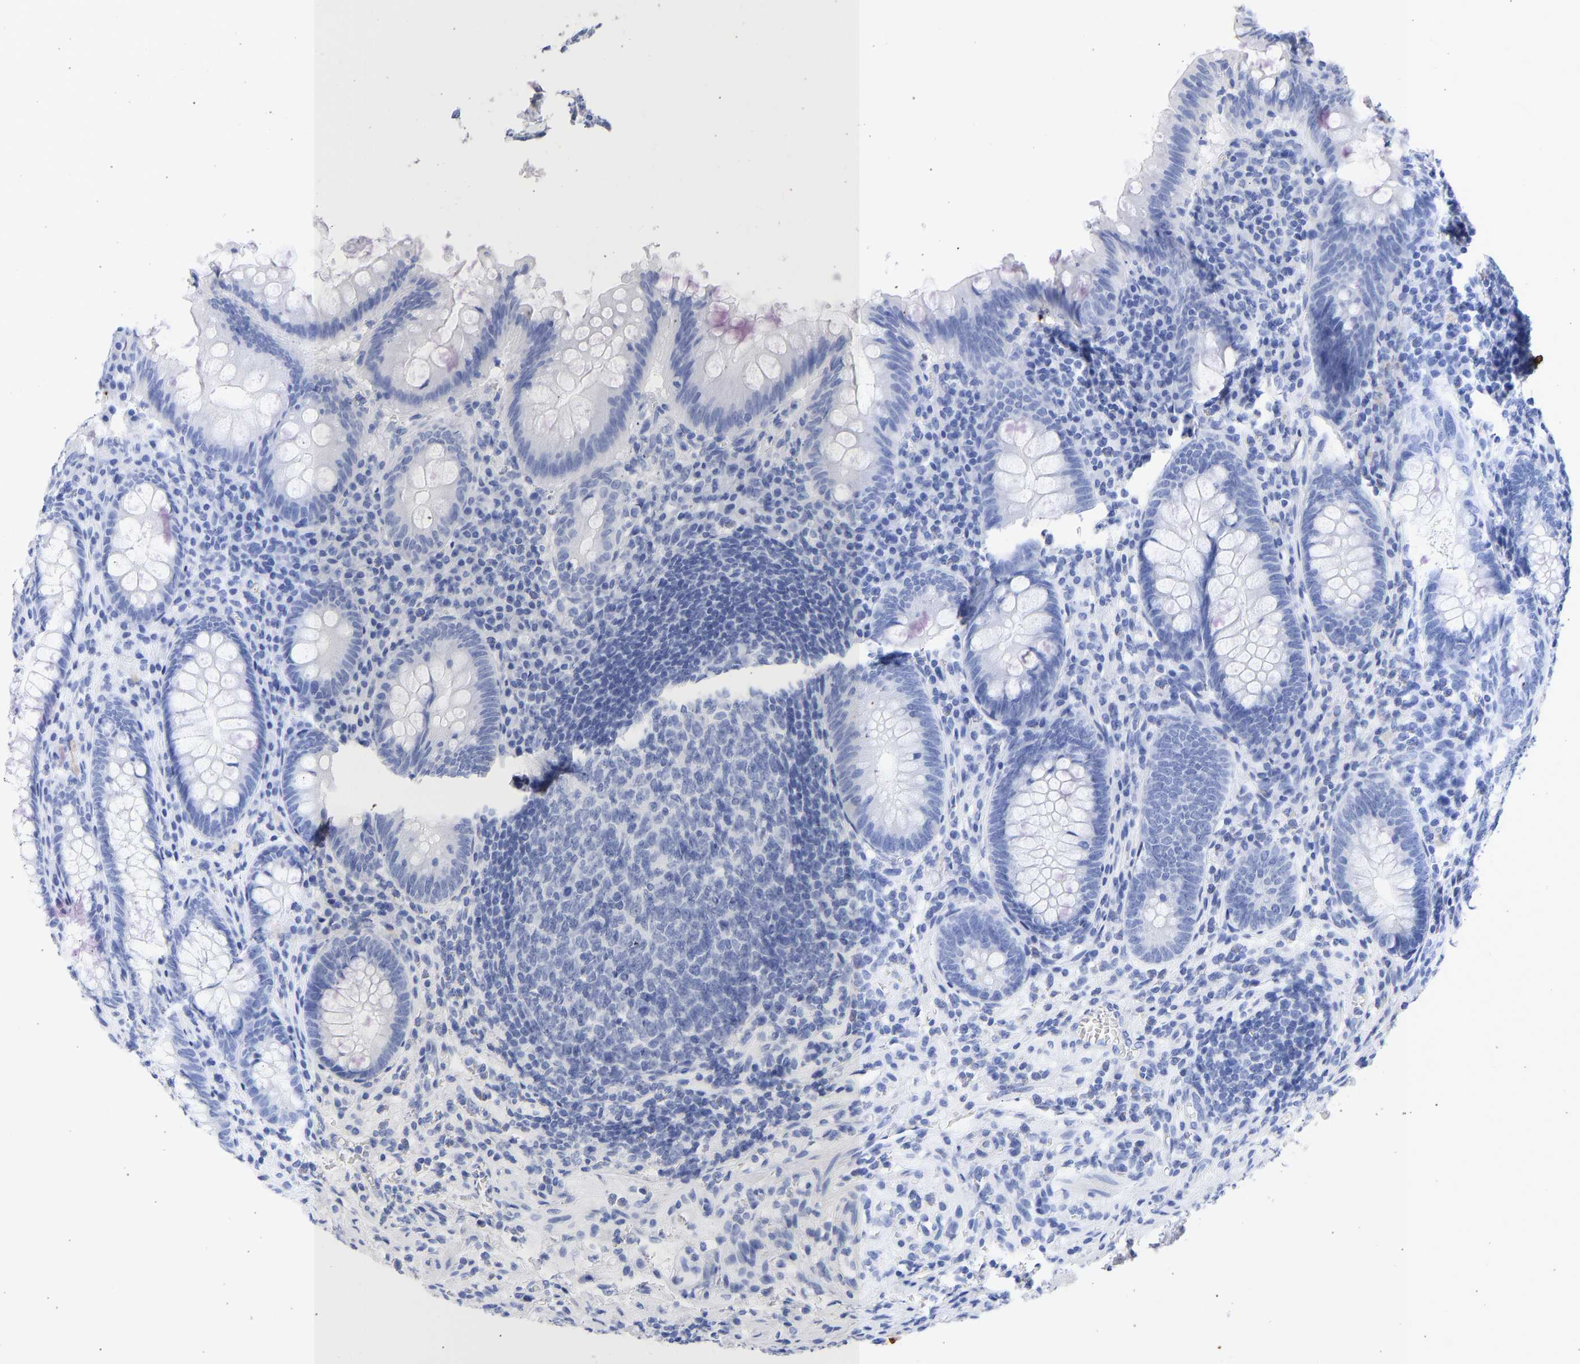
{"staining": {"intensity": "negative", "quantity": "none", "location": "none"}, "tissue": "appendix", "cell_type": "Glandular cells", "image_type": "normal", "snomed": [{"axis": "morphology", "description": "Normal tissue, NOS"}, {"axis": "topography", "description": "Appendix"}], "caption": "High magnification brightfield microscopy of unremarkable appendix stained with DAB (3,3'-diaminobenzidine) (brown) and counterstained with hematoxylin (blue): glandular cells show no significant staining. Brightfield microscopy of immunohistochemistry stained with DAB (3,3'-diaminobenzidine) (brown) and hematoxylin (blue), captured at high magnification.", "gene": "KRT1", "patient": {"sex": "male", "age": 56}}